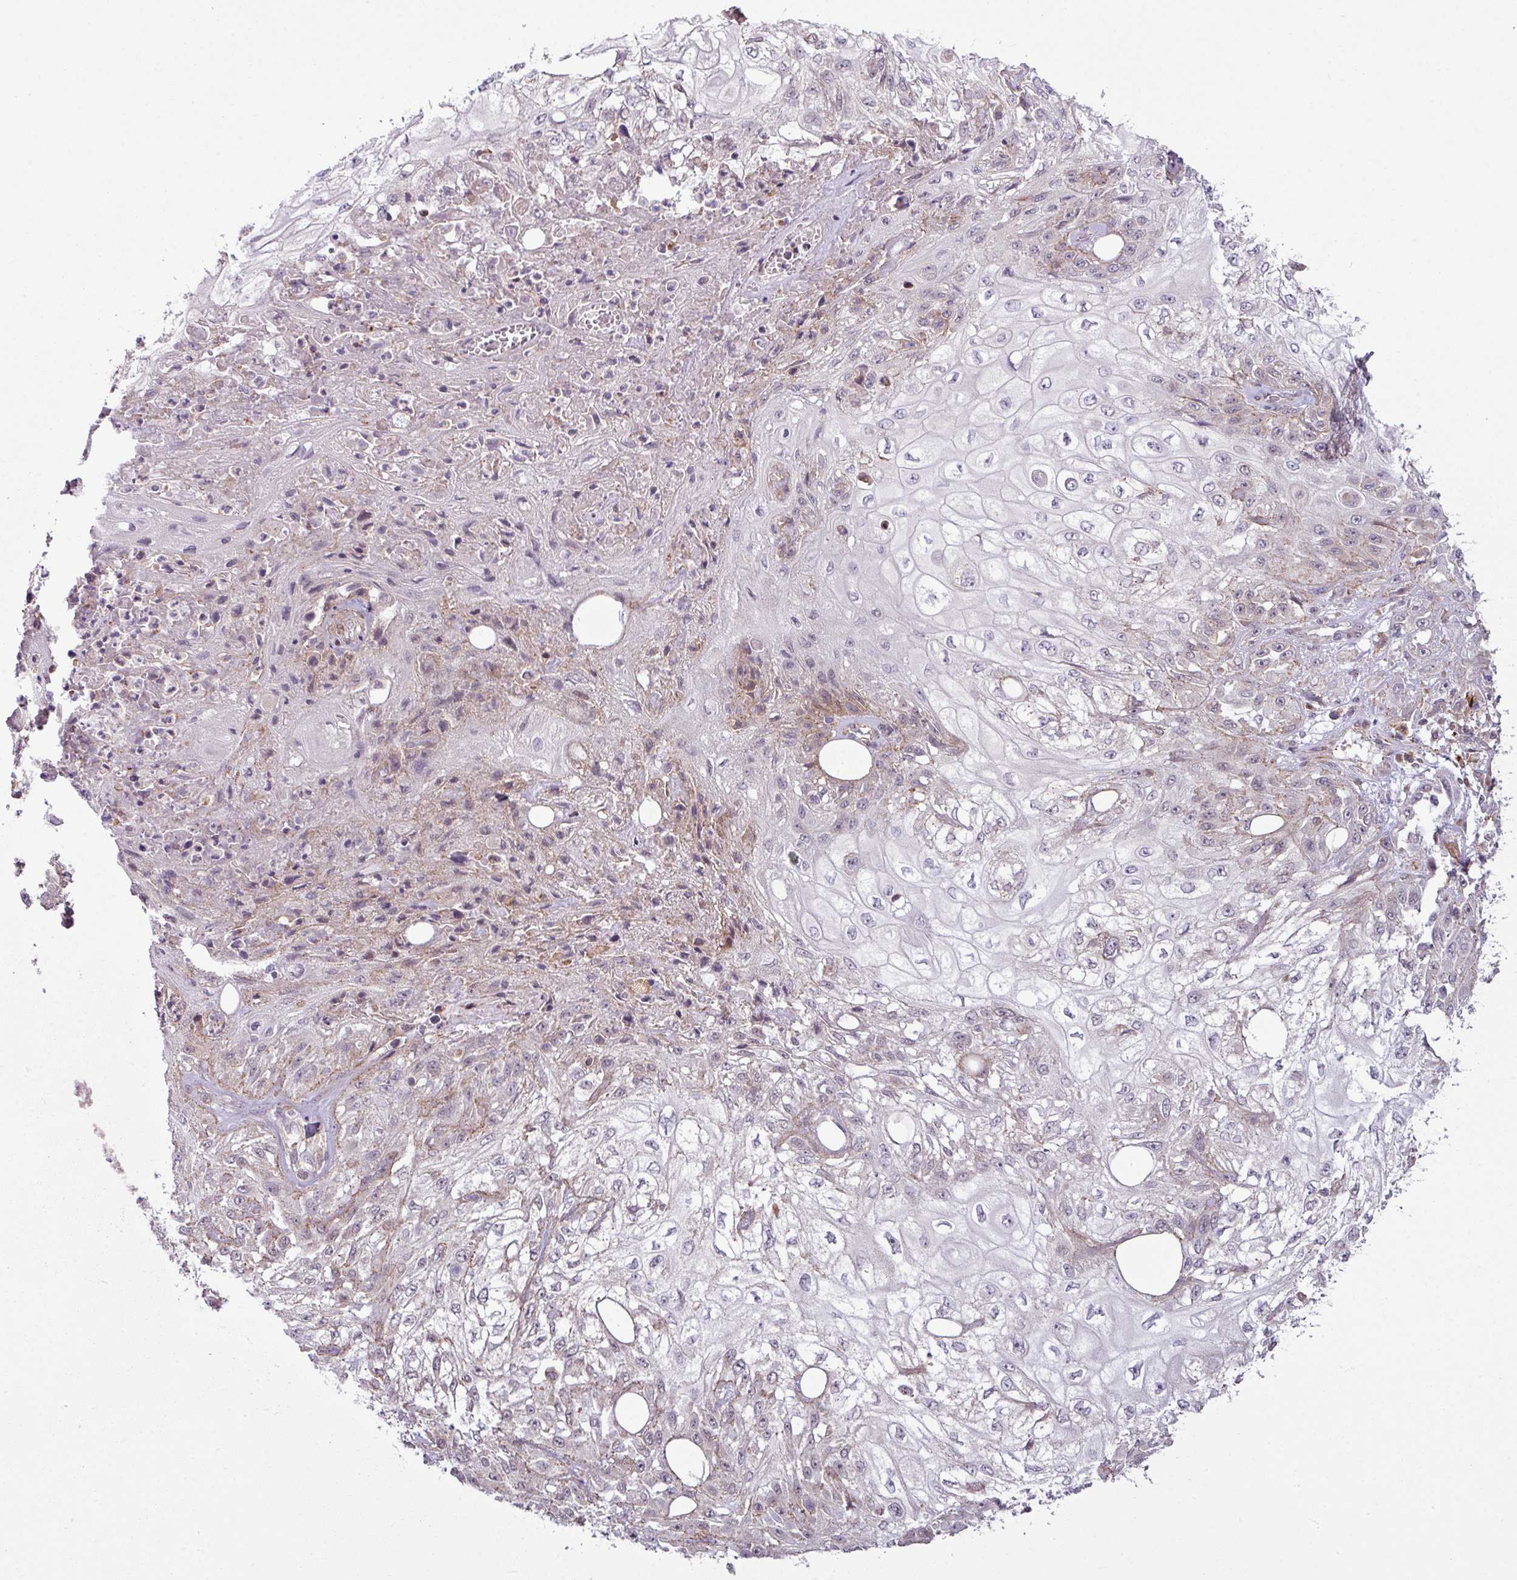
{"staining": {"intensity": "weak", "quantity": "<25%", "location": "cytoplasmic/membranous"}, "tissue": "skin cancer", "cell_type": "Tumor cells", "image_type": "cancer", "snomed": [{"axis": "morphology", "description": "Squamous cell carcinoma, NOS"}, {"axis": "morphology", "description": "Squamous cell carcinoma, metastatic, NOS"}, {"axis": "topography", "description": "Skin"}, {"axis": "topography", "description": "Lymph node"}], "caption": "This is an immunohistochemistry photomicrograph of skin metastatic squamous cell carcinoma. There is no positivity in tumor cells.", "gene": "ZC2HC1C", "patient": {"sex": "male", "age": 75}}